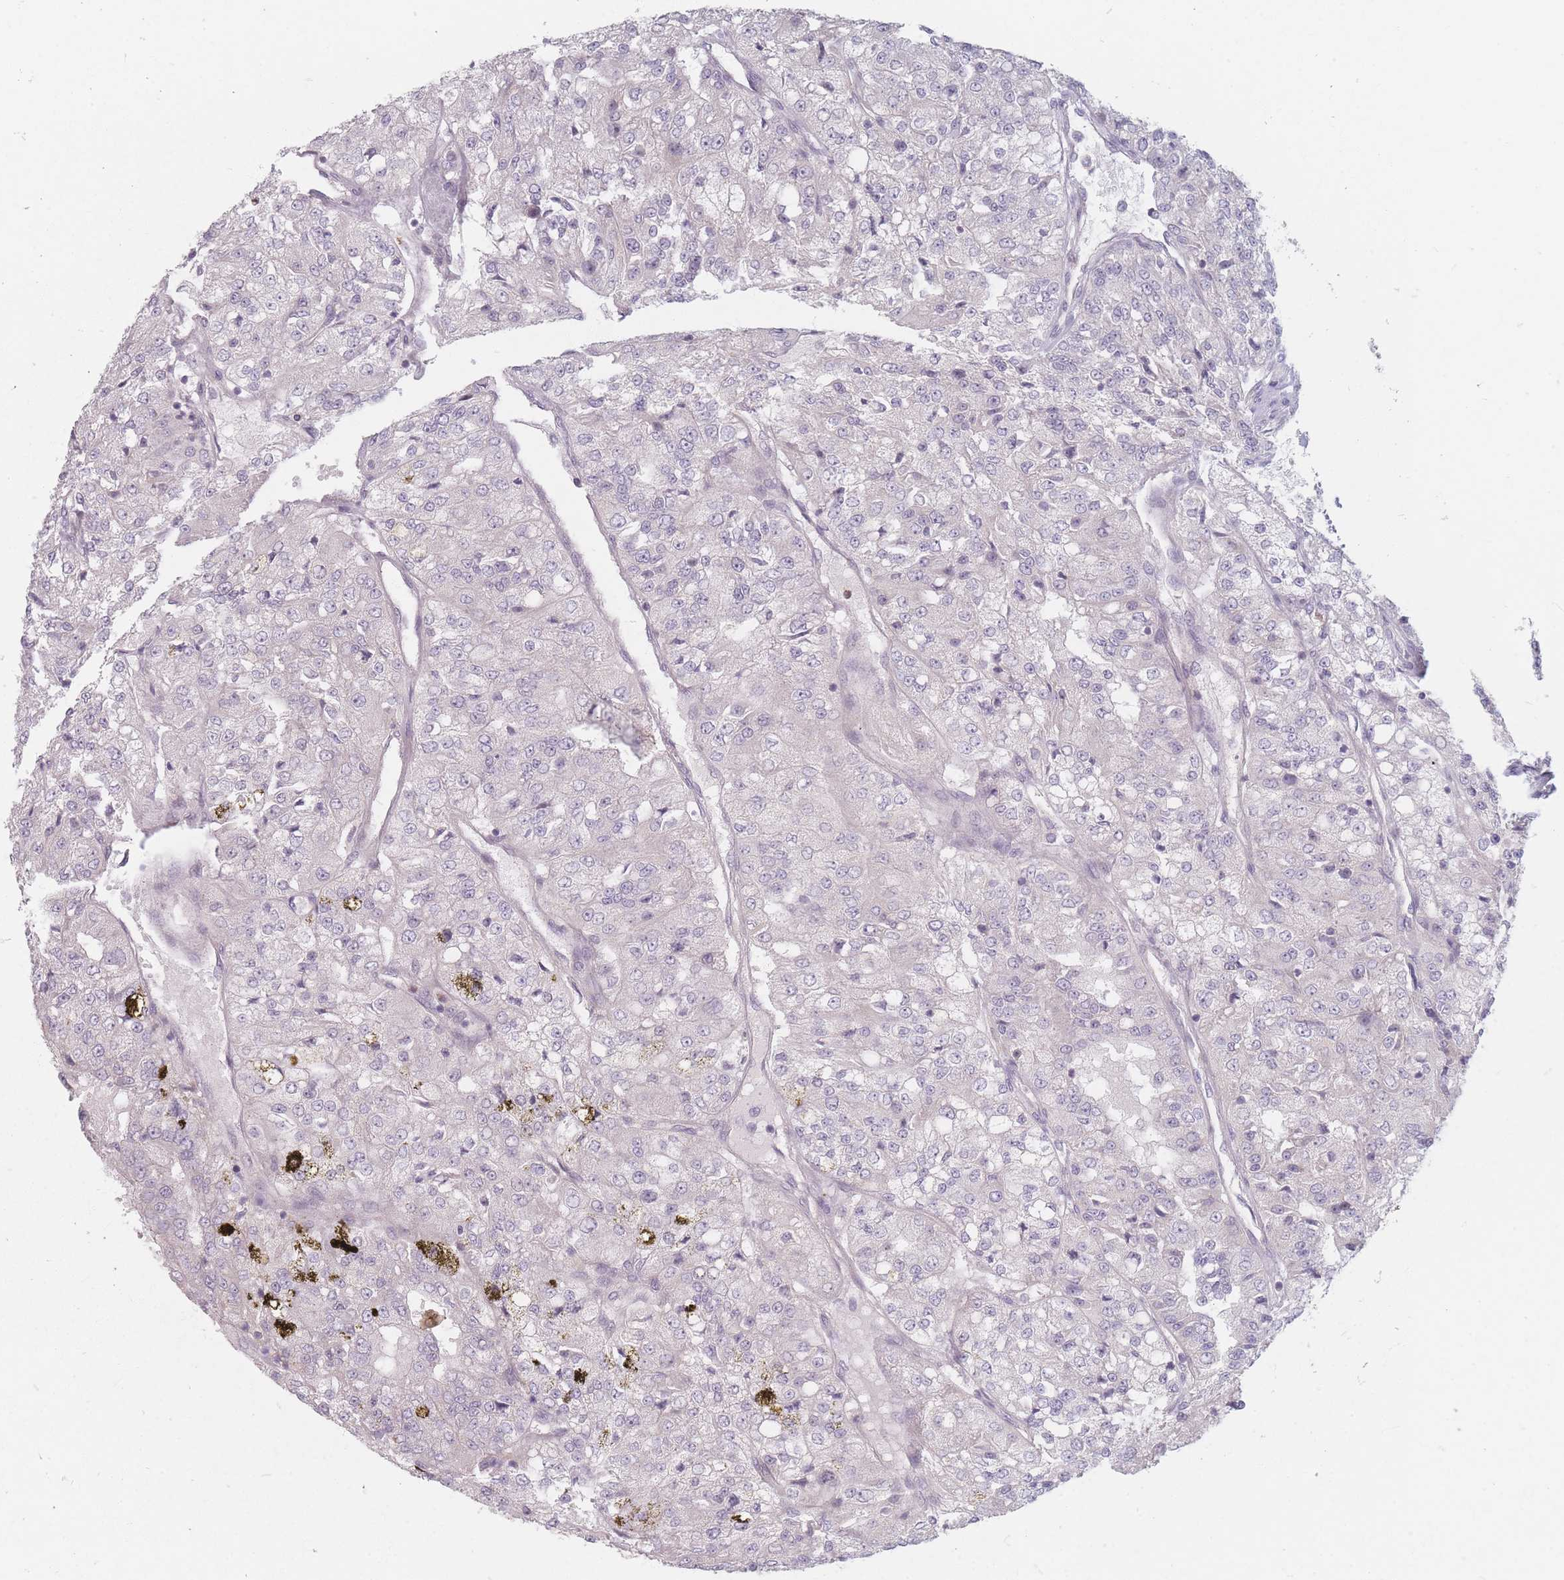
{"staining": {"intensity": "negative", "quantity": "none", "location": "none"}, "tissue": "renal cancer", "cell_type": "Tumor cells", "image_type": "cancer", "snomed": [{"axis": "morphology", "description": "Adenocarcinoma, NOS"}, {"axis": "topography", "description": "Kidney"}], "caption": "Photomicrograph shows no significant protein expression in tumor cells of renal cancer. (Immunohistochemistry (ihc), brightfield microscopy, high magnification).", "gene": "CHCHD7", "patient": {"sex": "female", "age": 63}}